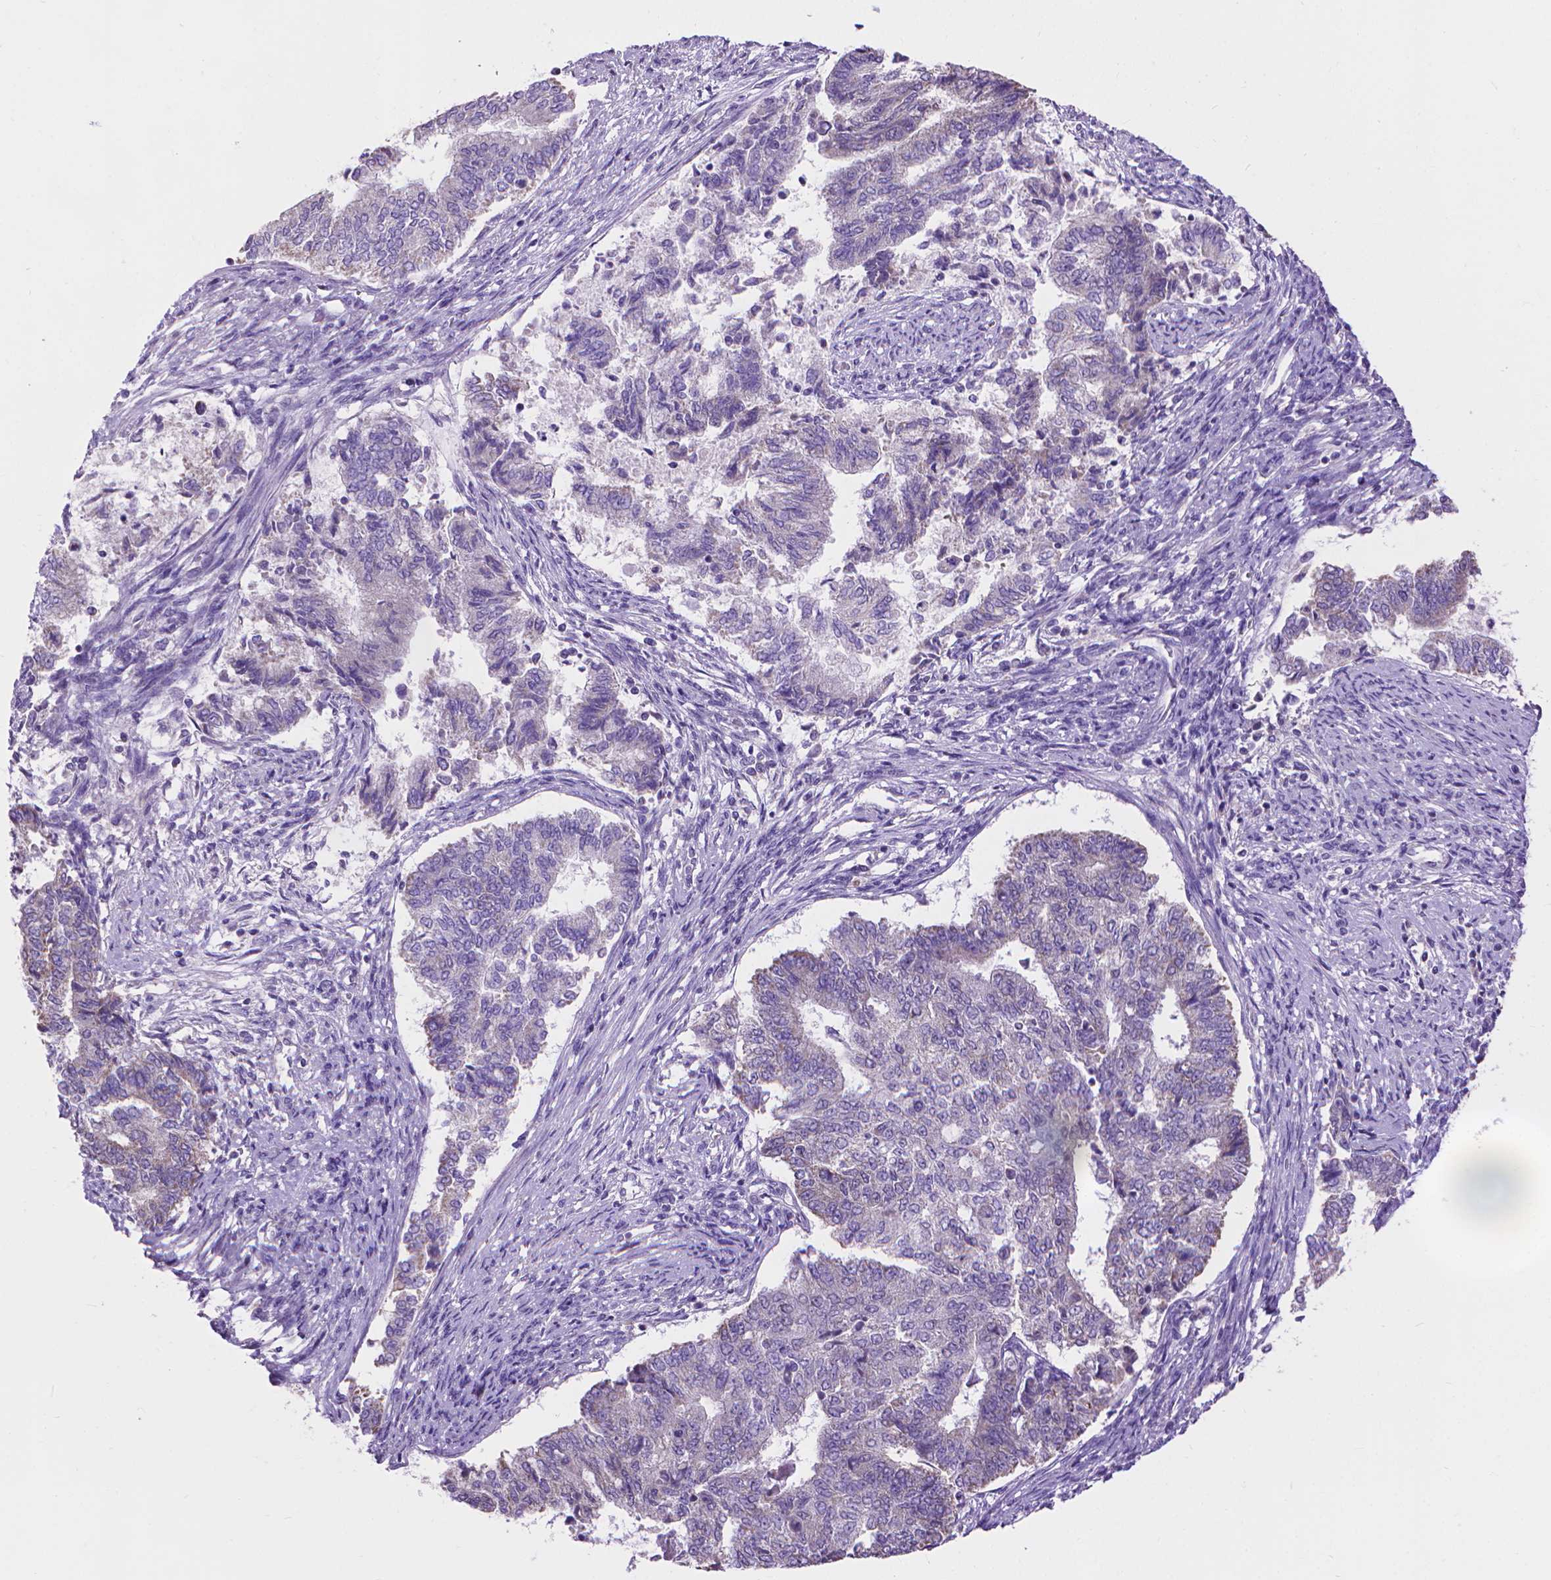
{"staining": {"intensity": "negative", "quantity": "none", "location": "none"}, "tissue": "endometrial cancer", "cell_type": "Tumor cells", "image_type": "cancer", "snomed": [{"axis": "morphology", "description": "Adenocarcinoma, NOS"}, {"axis": "topography", "description": "Endometrium"}], "caption": "Human endometrial cancer stained for a protein using immunohistochemistry (IHC) shows no staining in tumor cells.", "gene": "SYN1", "patient": {"sex": "female", "age": 65}}